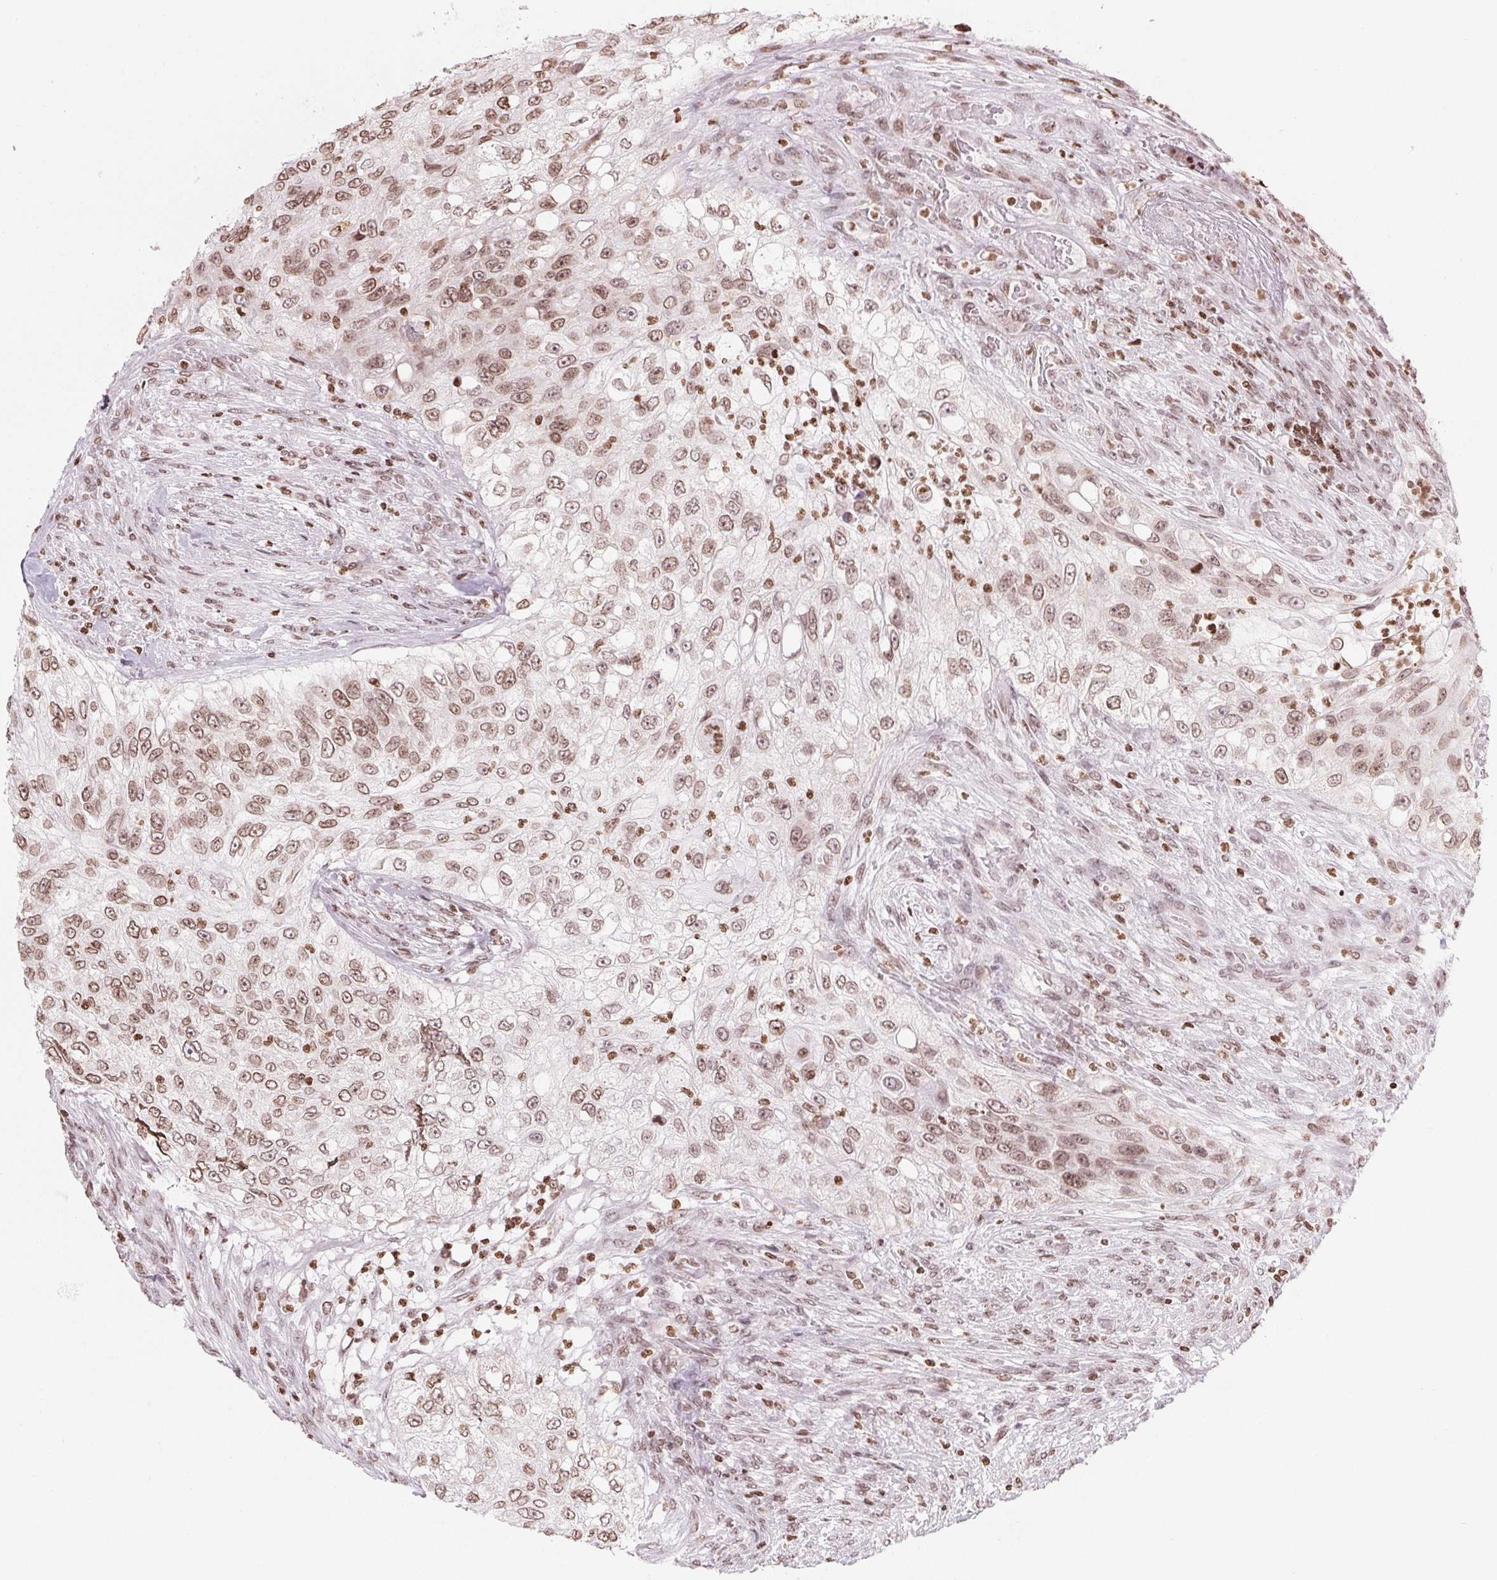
{"staining": {"intensity": "moderate", "quantity": ">75%", "location": "cytoplasmic/membranous,nuclear"}, "tissue": "urothelial cancer", "cell_type": "Tumor cells", "image_type": "cancer", "snomed": [{"axis": "morphology", "description": "Urothelial carcinoma, High grade"}, {"axis": "topography", "description": "Urinary bladder"}], "caption": "The immunohistochemical stain shows moderate cytoplasmic/membranous and nuclear positivity in tumor cells of urothelial carcinoma (high-grade) tissue.", "gene": "SMIM12", "patient": {"sex": "female", "age": 60}}